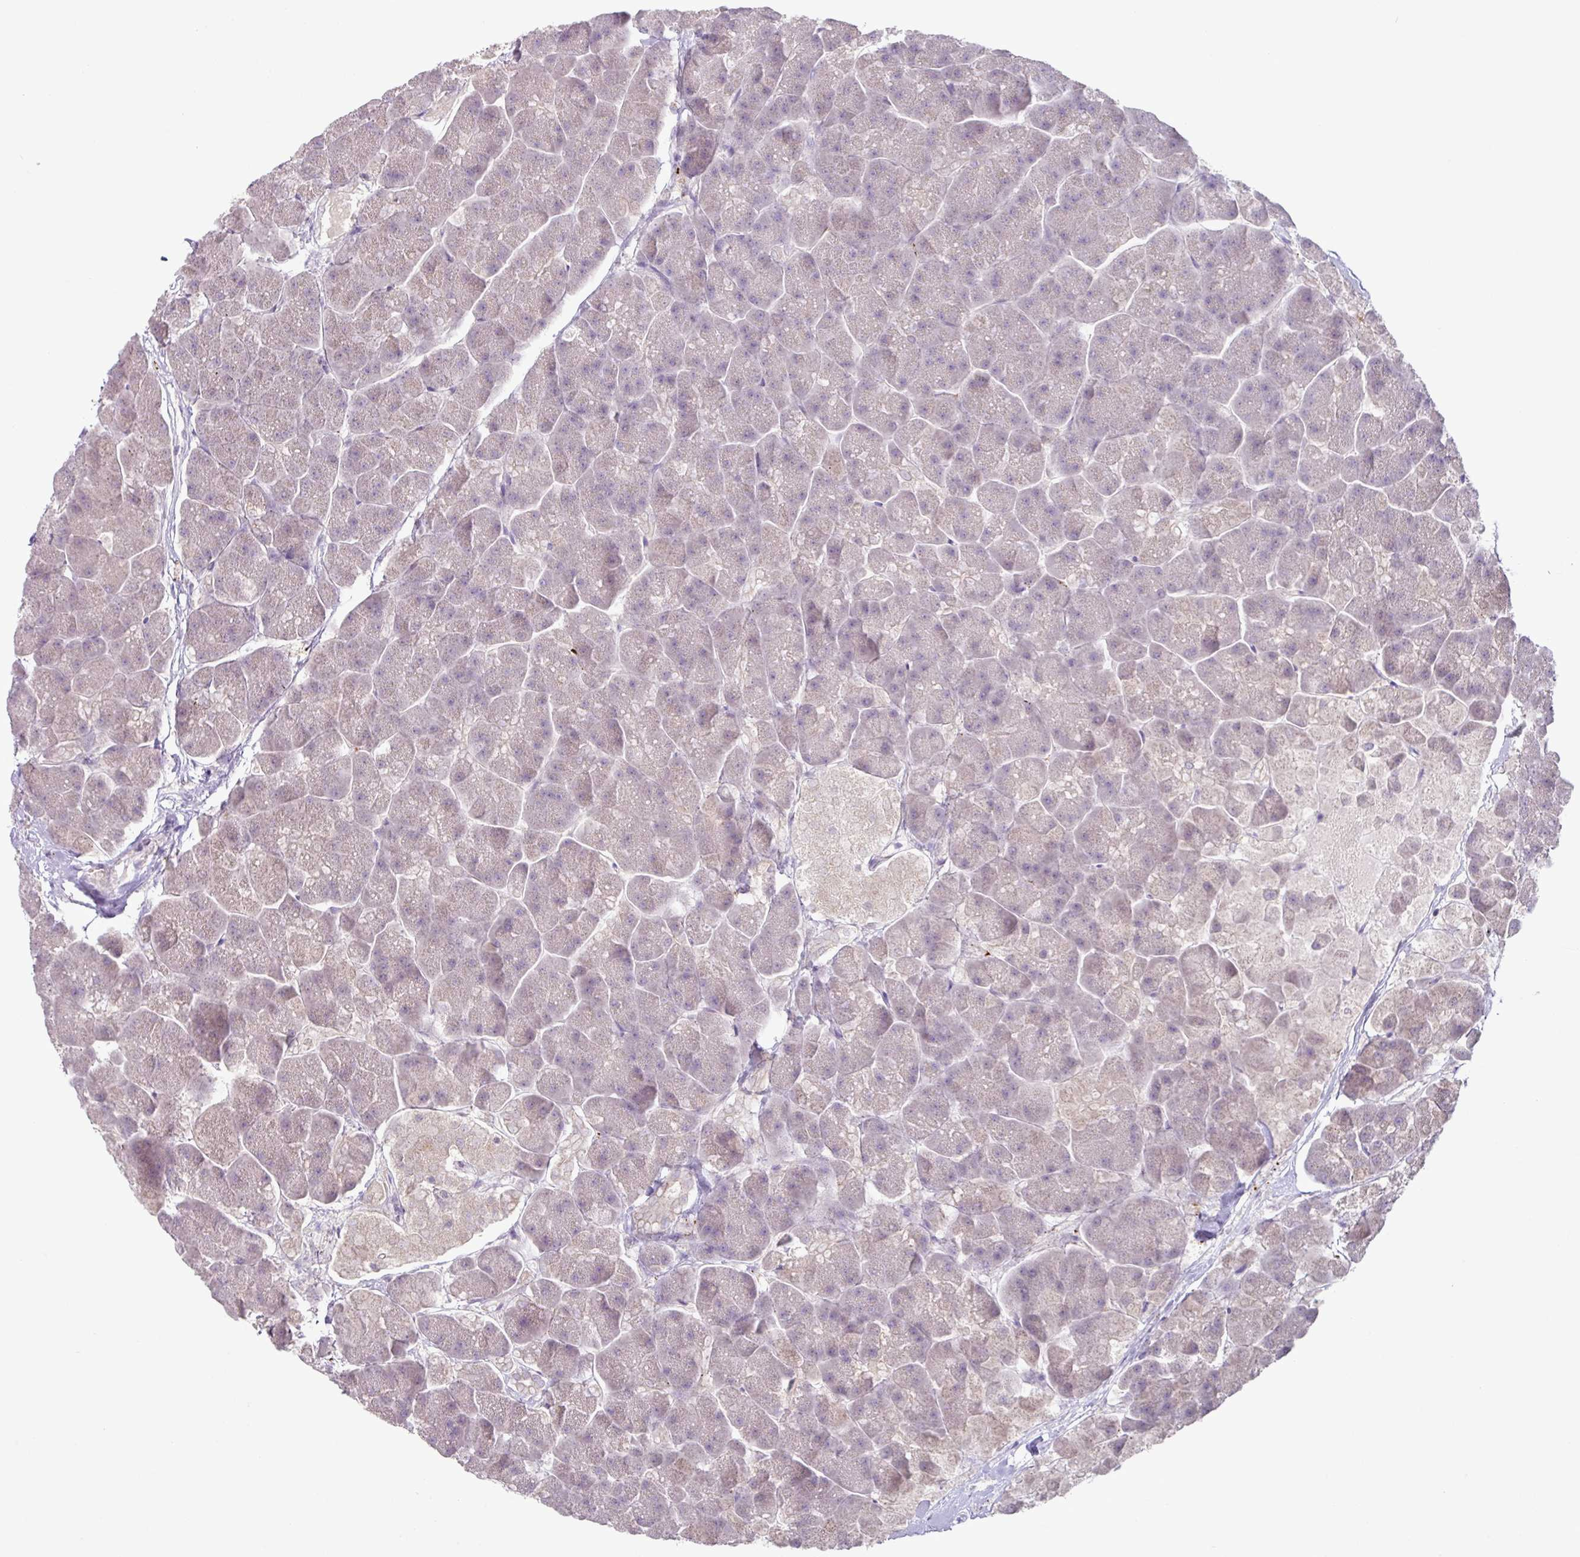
{"staining": {"intensity": "weak", "quantity": "<25%", "location": "cytoplasmic/membranous"}, "tissue": "pancreas", "cell_type": "Exocrine glandular cells", "image_type": "normal", "snomed": [{"axis": "morphology", "description": "Normal tissue, NOS"}, {"axis": "topography", "description": "Pancreas"}, {"axis": "topography", "description": "Peripheral nerve tissue"}], "caption": "An immunohistochemistry (IHC) histopathology image of unremarkable pancreas is shown. There is no staining in exocrine glandular cells of pancreas. Brightfield microscopy of immunohistochemistry stained with DAB (brown) and hematoxylin (blue), captured at high magnification.", "gene": "PLEKHH3", "patient": {"sex": "male", "age": 54}}